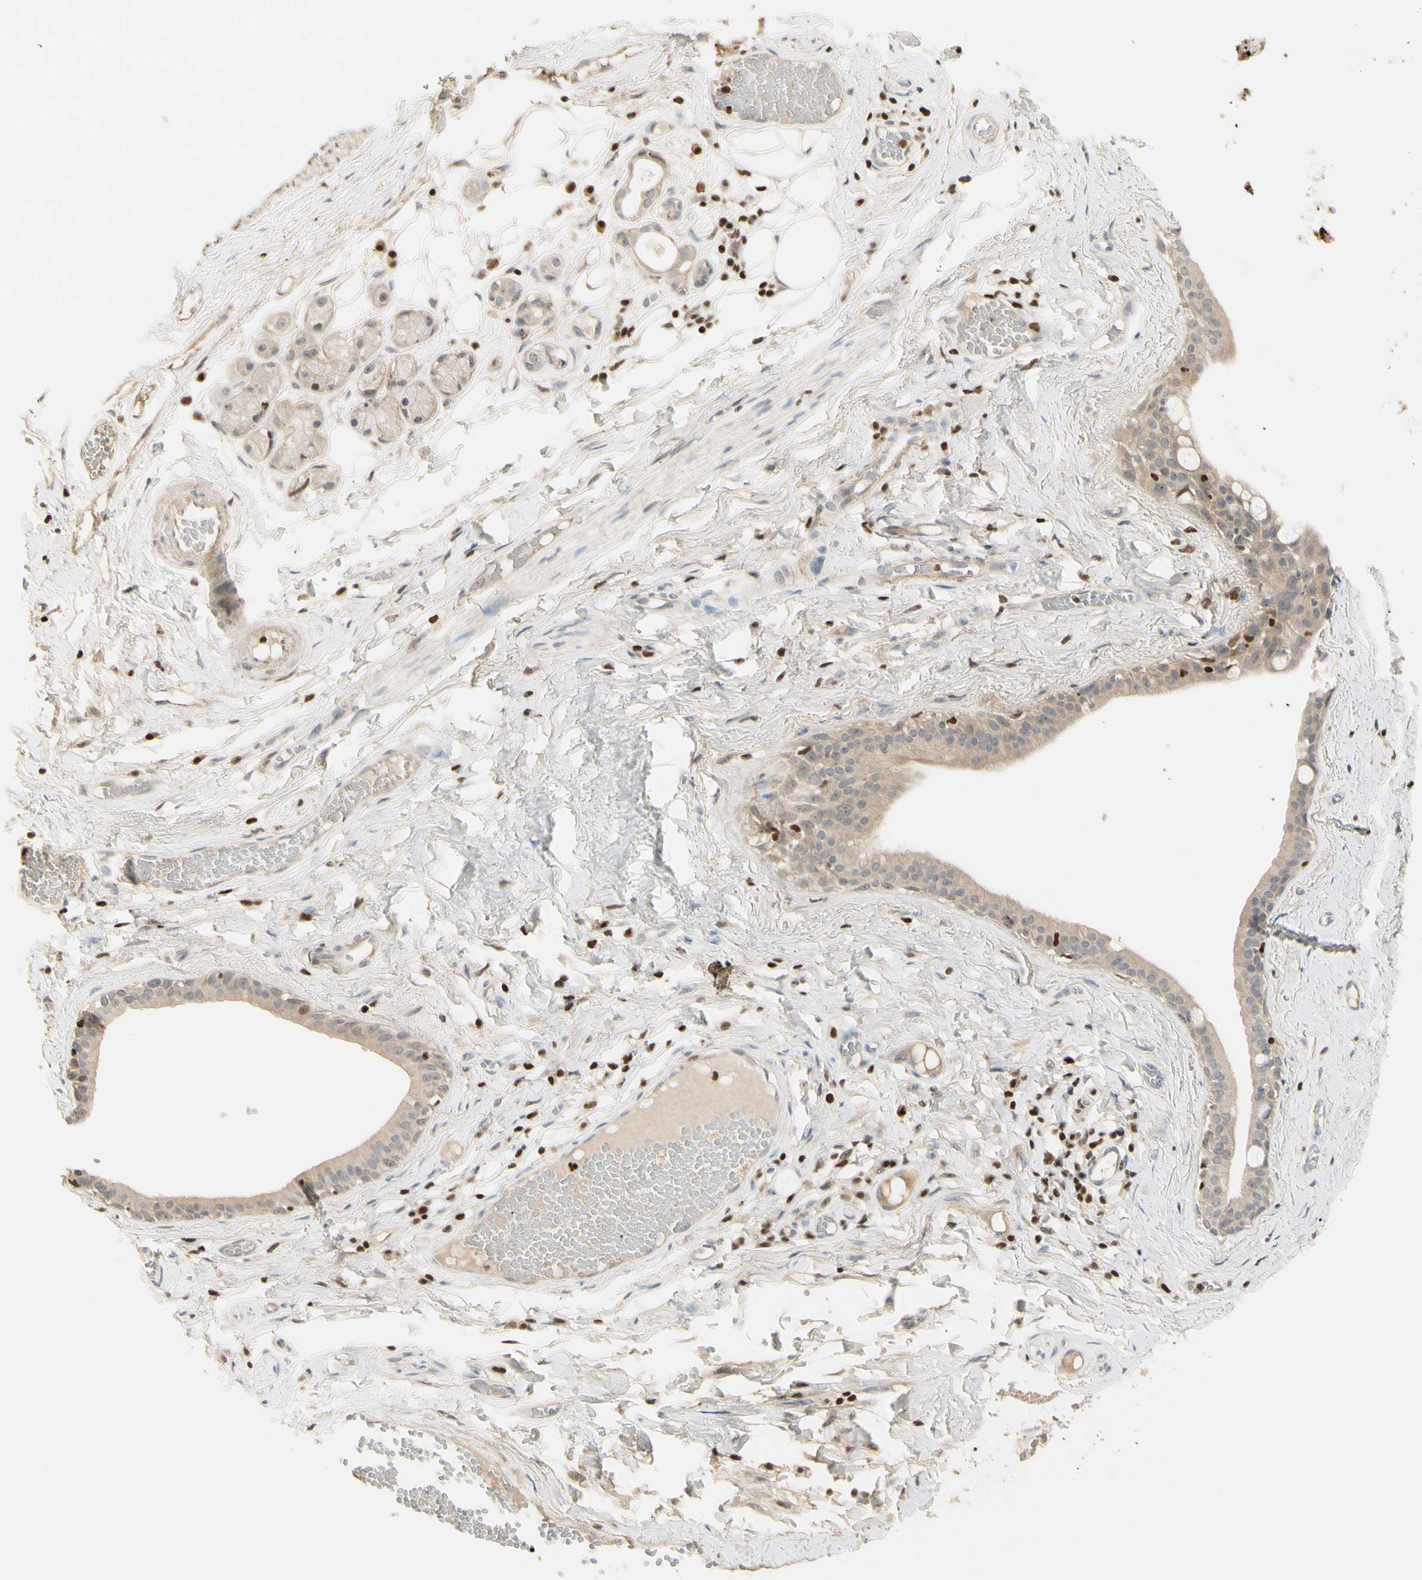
{"staining": {"intensity": "weak", "quantity": ">75%", "location": "cytoplasmic/membranous"}, "tissue": "adipose tissue", "cell_type": "Adipocytes", "image_type": "normal", "snomed": [{"axis": "morphology", "description": "Normal tissue, NOS"}, {"axis": "morphology", "description": "Inflammation, NOS"}, {"axis": "topography", "description": "Vascular tissue"}, {"axis": "topography", "description": "Salivary gland"}], "caption": "An immunohistochemistry histopathology image of benign tissue is shown. Protein staining in brown labels weak cytoplasmic/membranous positivity in adipose tissue within adipocytes.", "gene": "NFYA", "patient": {"sex": "female", "age": 75}}